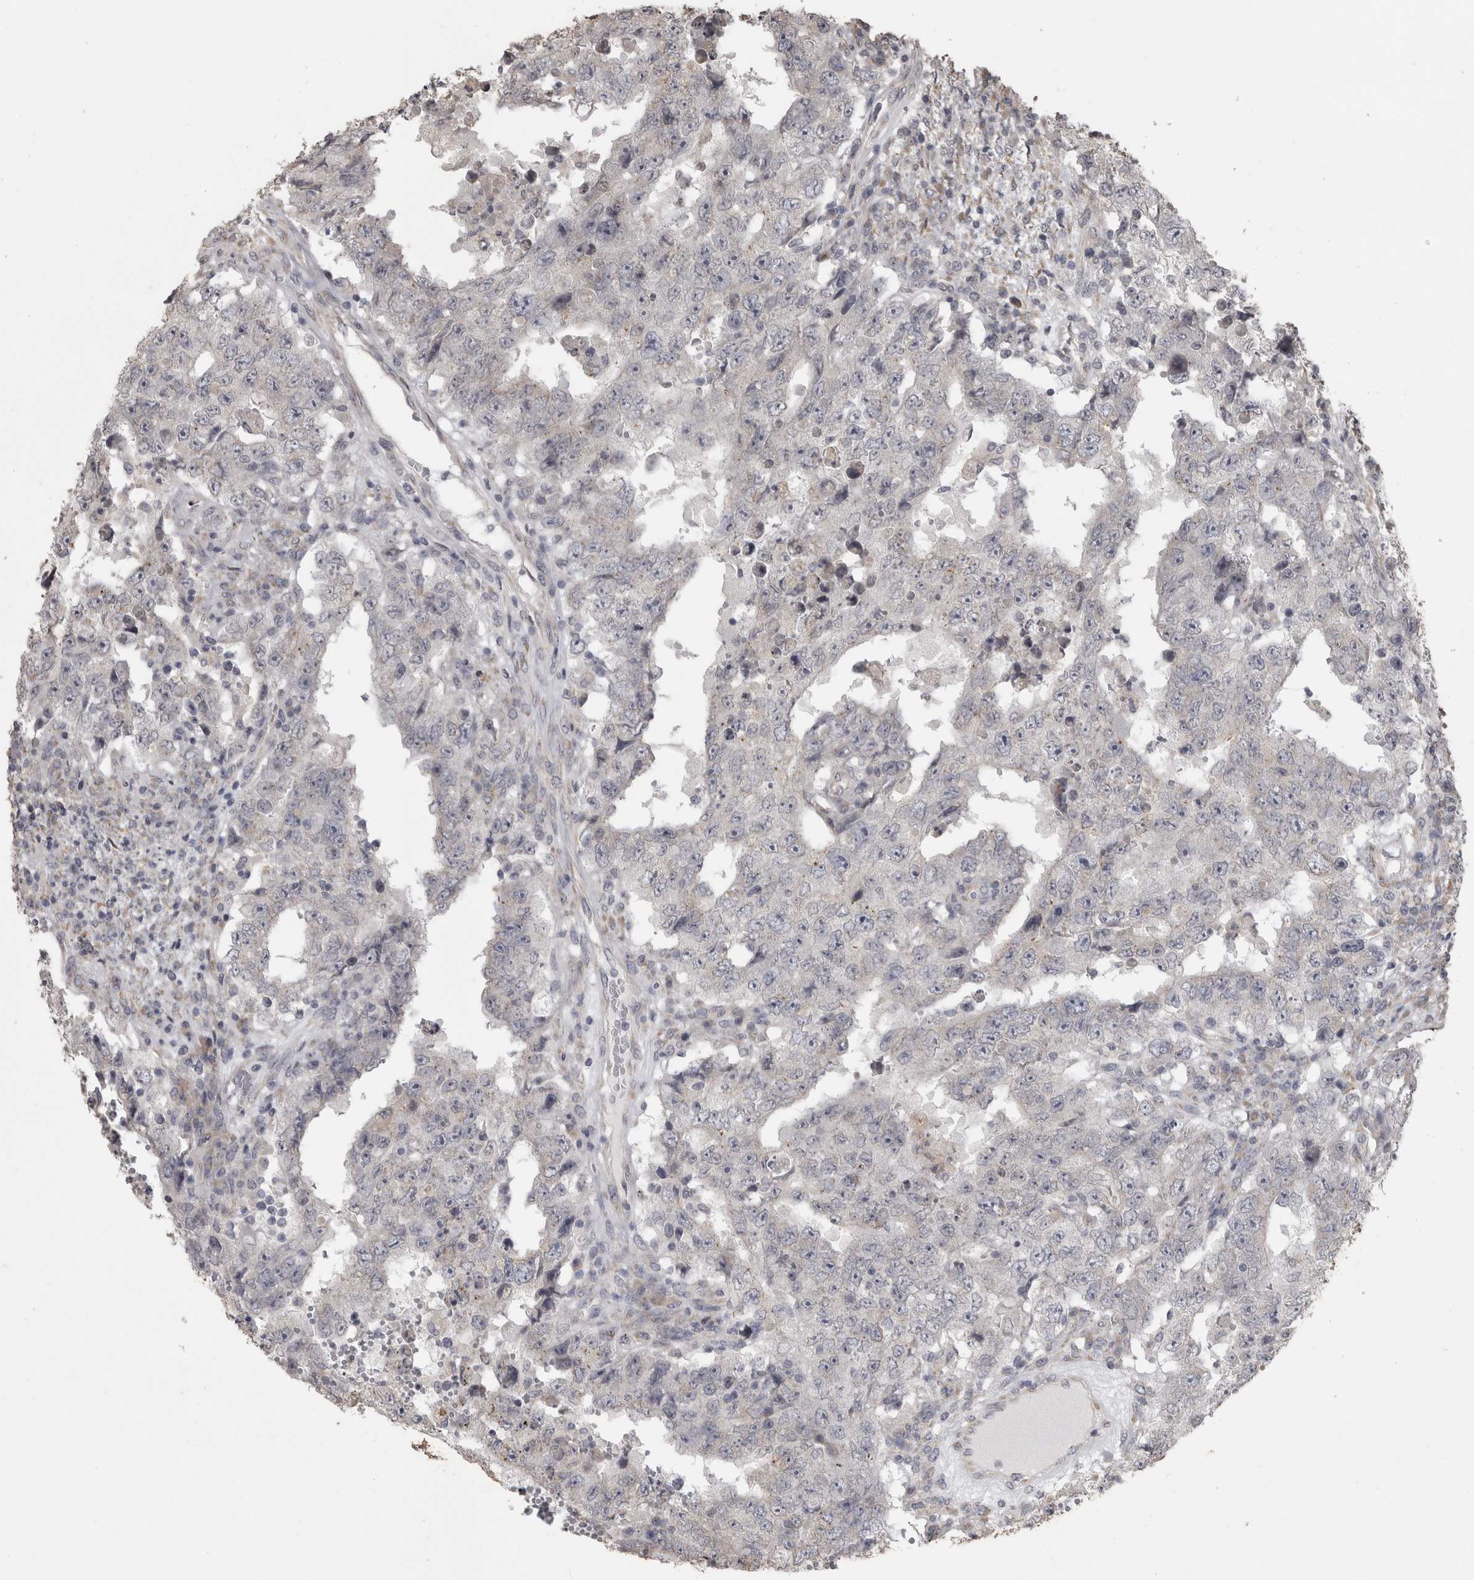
{"staining": {"intensity": "negative", "quantity": "none", "location": "none"}, "tissue": "testis cancer", "cell_type": "Tumor cells", "image_type": "cancer", "snomed": [{"axis": "morphology", "description": "Carcinoma, Embryonal, NOS"}, {"axis": "topography", "description": "Testis"}], "caption": "Immunohistochemical staining of human embryonal carcinoma (testis) exhibits no significant staining in tumor cells. (Stains: DAB (3,3'-diaminobenzidine) immunohistochemistry with hematoxylin counter stain, Microscopy: brightfield microscopy at high magnification).", "gene": "RAB29", "patient": {"sex": "male", "age": 26}}